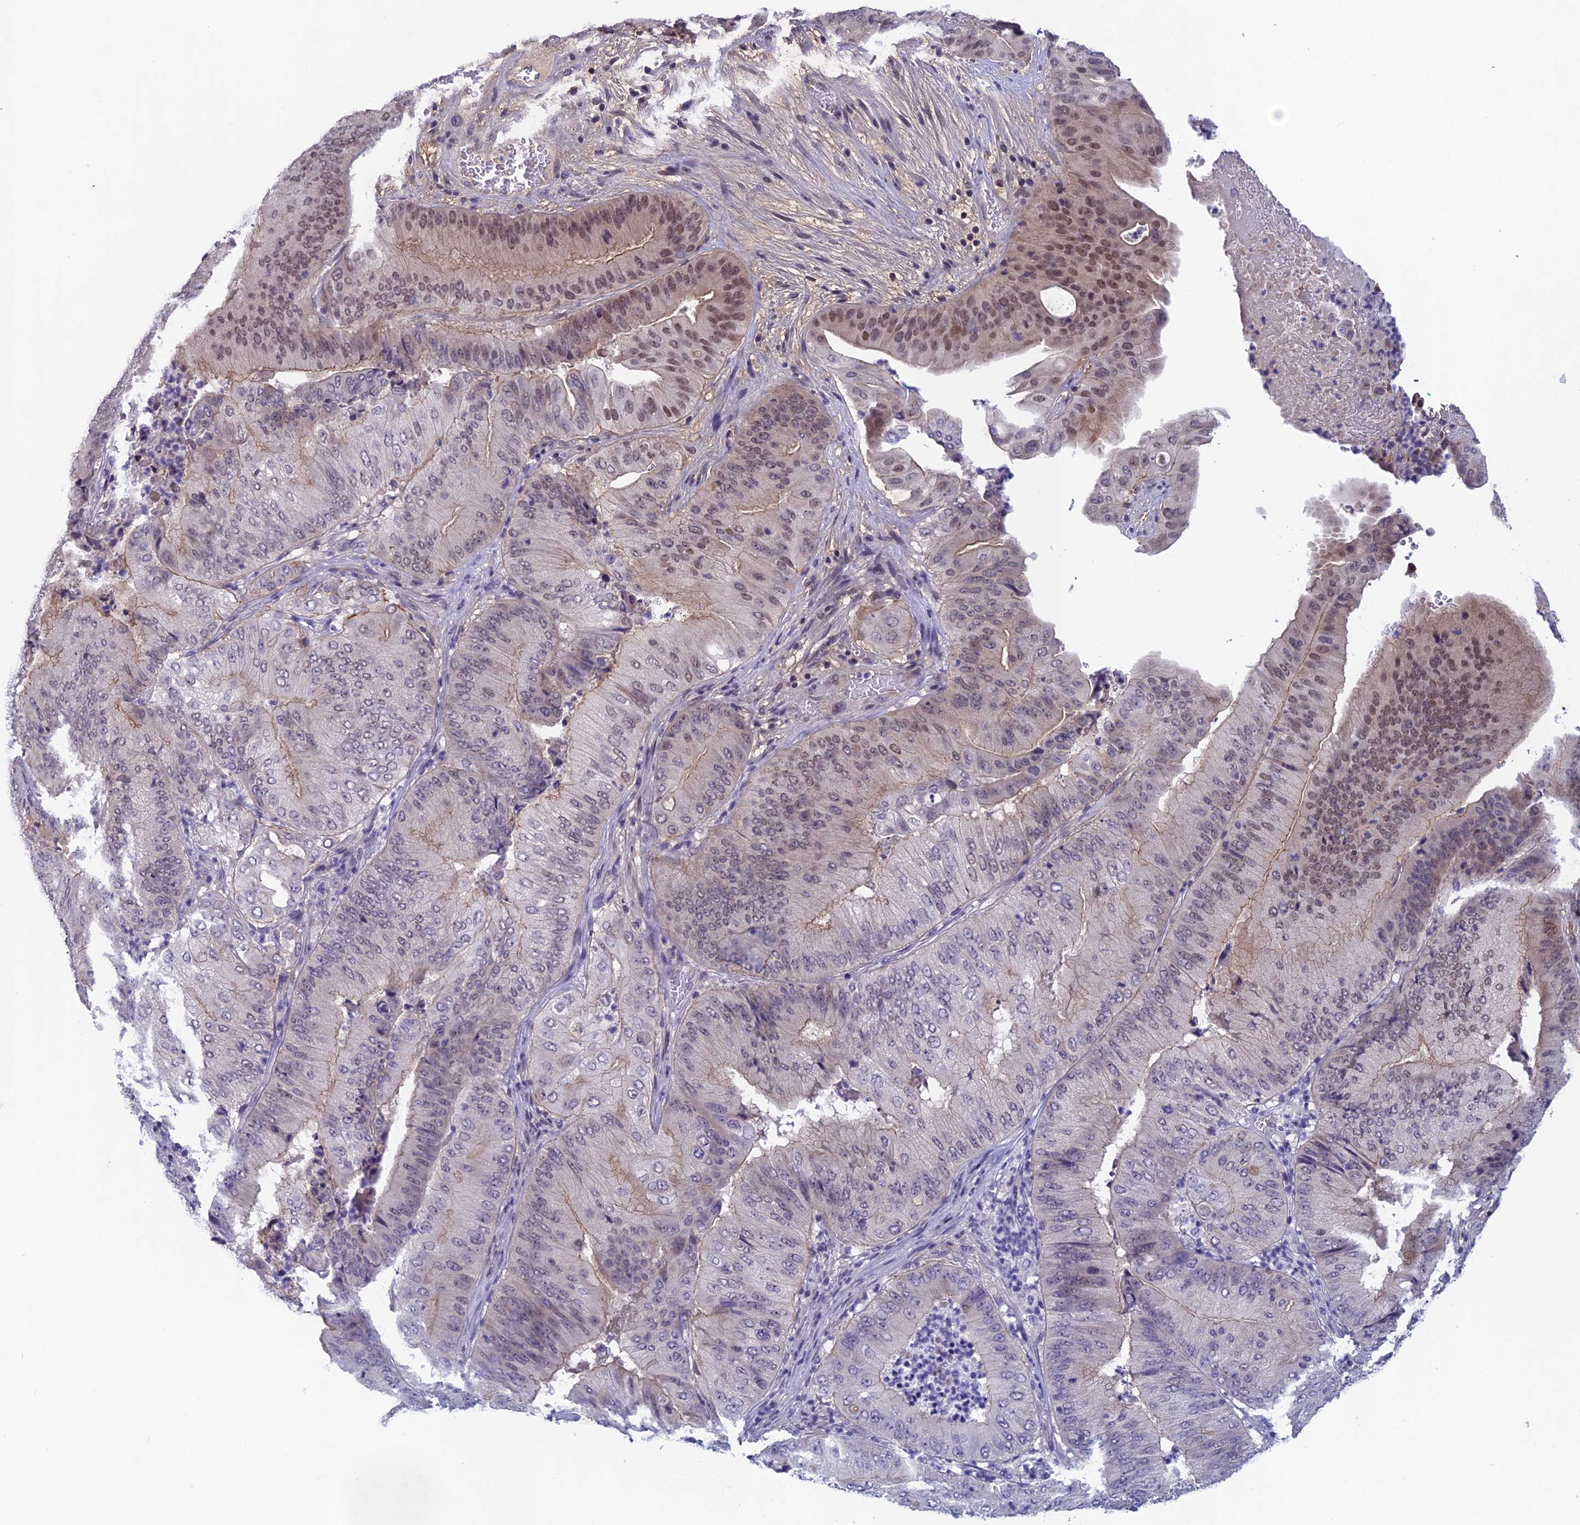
{"staining": {"intensity": "weak", "quantity": "<25%", "location": "nuclear"}, "tissue": "pancreatic cancer", "cell_type": "Tumor cells", "image_type": "cancer", "snomed": [{"axis": "morphology", "description": "Adenocarcinoma, NOS"}, {"axis": "topography", "description": "Pancreas"}], "caption": "There is no significant staining in tumor cells of pancreatic adenocarcinoma.", "gene": "FKBPL", "patient": {"sex": "female", "age": 77}}